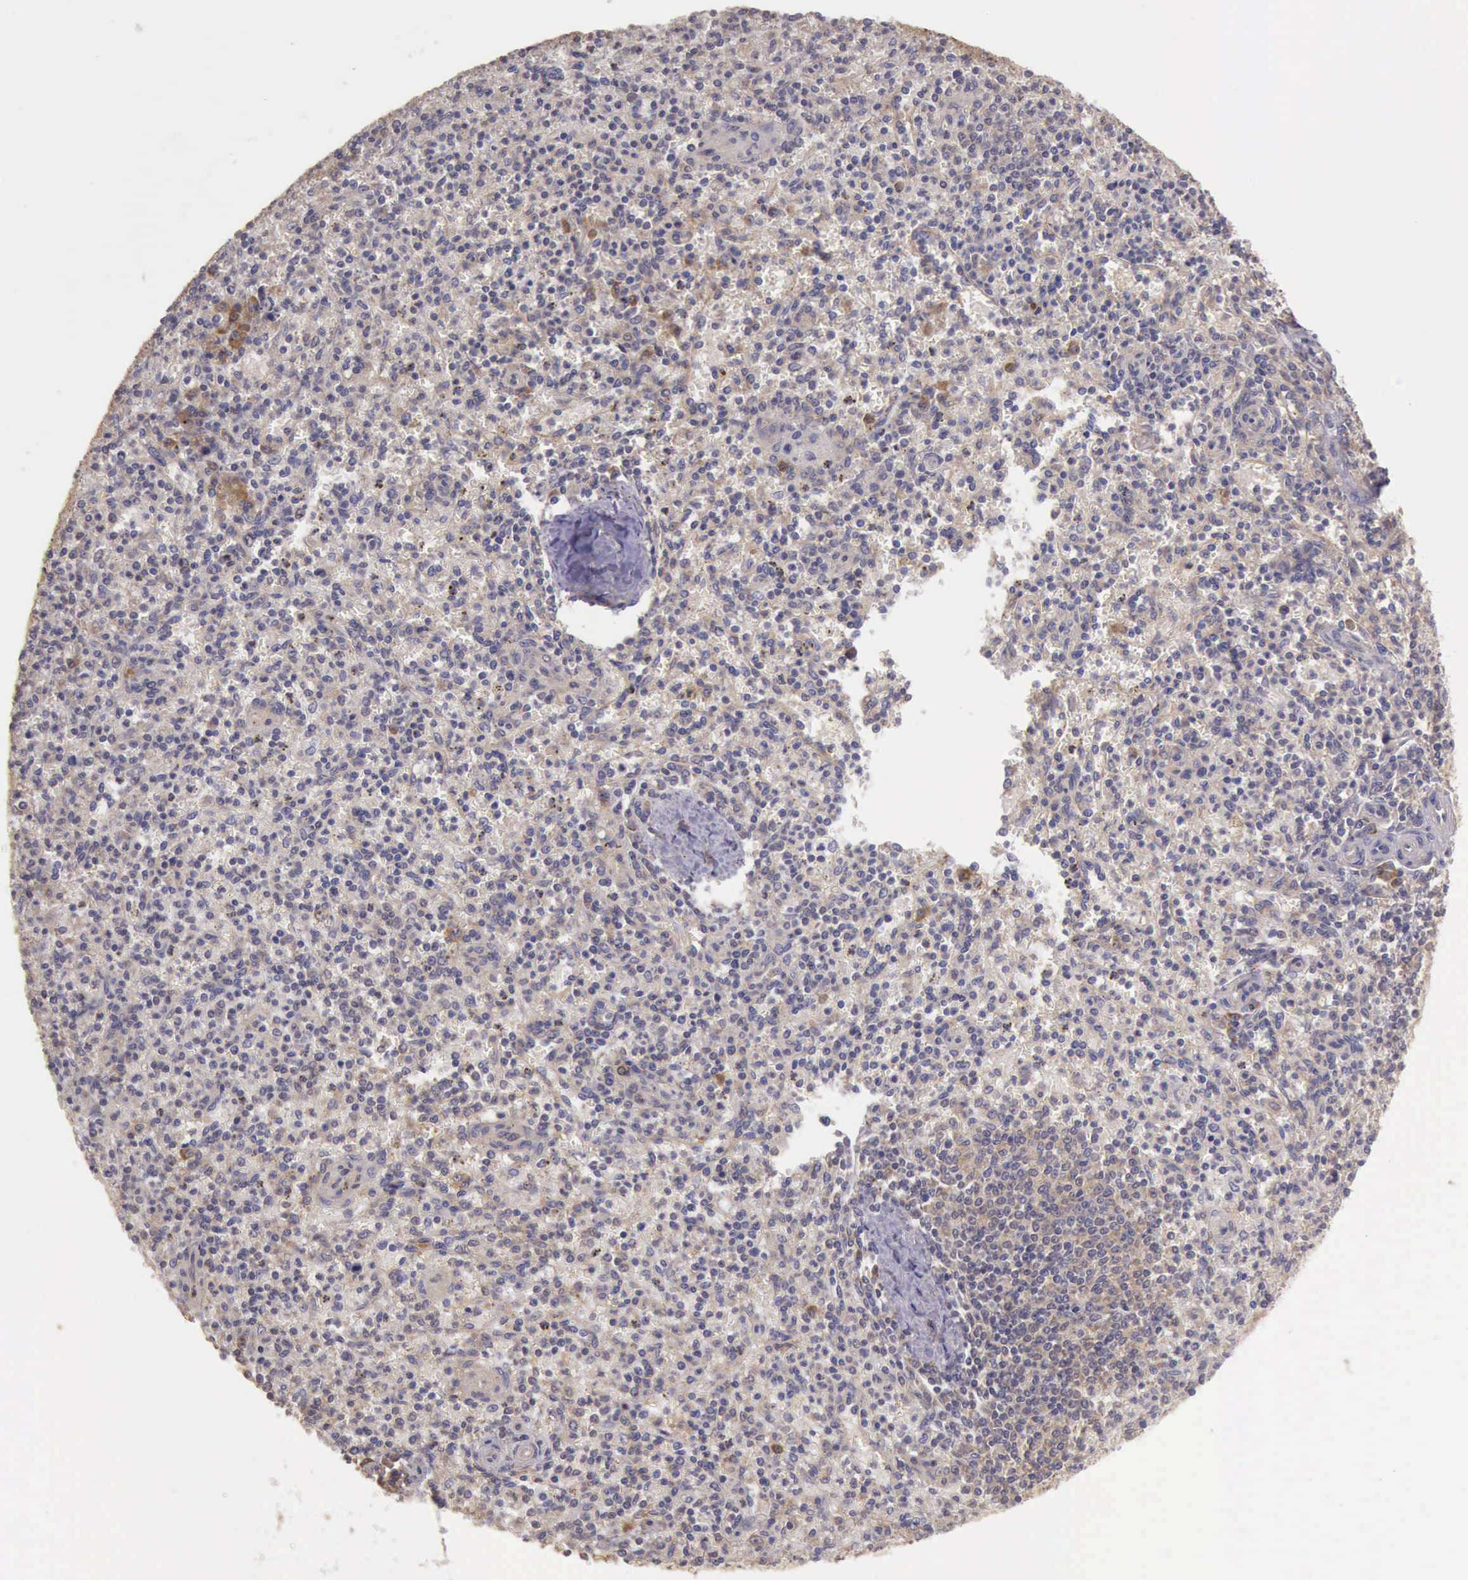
{"staining": {"intensity": "moderate", "quantity": "25%-75%", "location": "cytoplasmic/membranous"}, "tissue": "spleen", "cell_type": "Cells in red pulp", "image_type": "normal", "snomed": [{"axis": "morphology", "description": "Normal tissue, NOS"}, {"axis": "topography", "description": "Spleen"}], "caption": "Protein staining of unremarkable spleen exhibits moderate cytoplasmic/membranous positivity in about 25%-75% of cells in red pulp. The staining was performed using DAB (3,3'-diaminobenzidine) to visualize the protein expression in brown, while the nuclei were stained in blue with hematoxylin (Magnification: 20x).", "gene": "EIF5", "patient": {"sex": "male", "age": 72}}